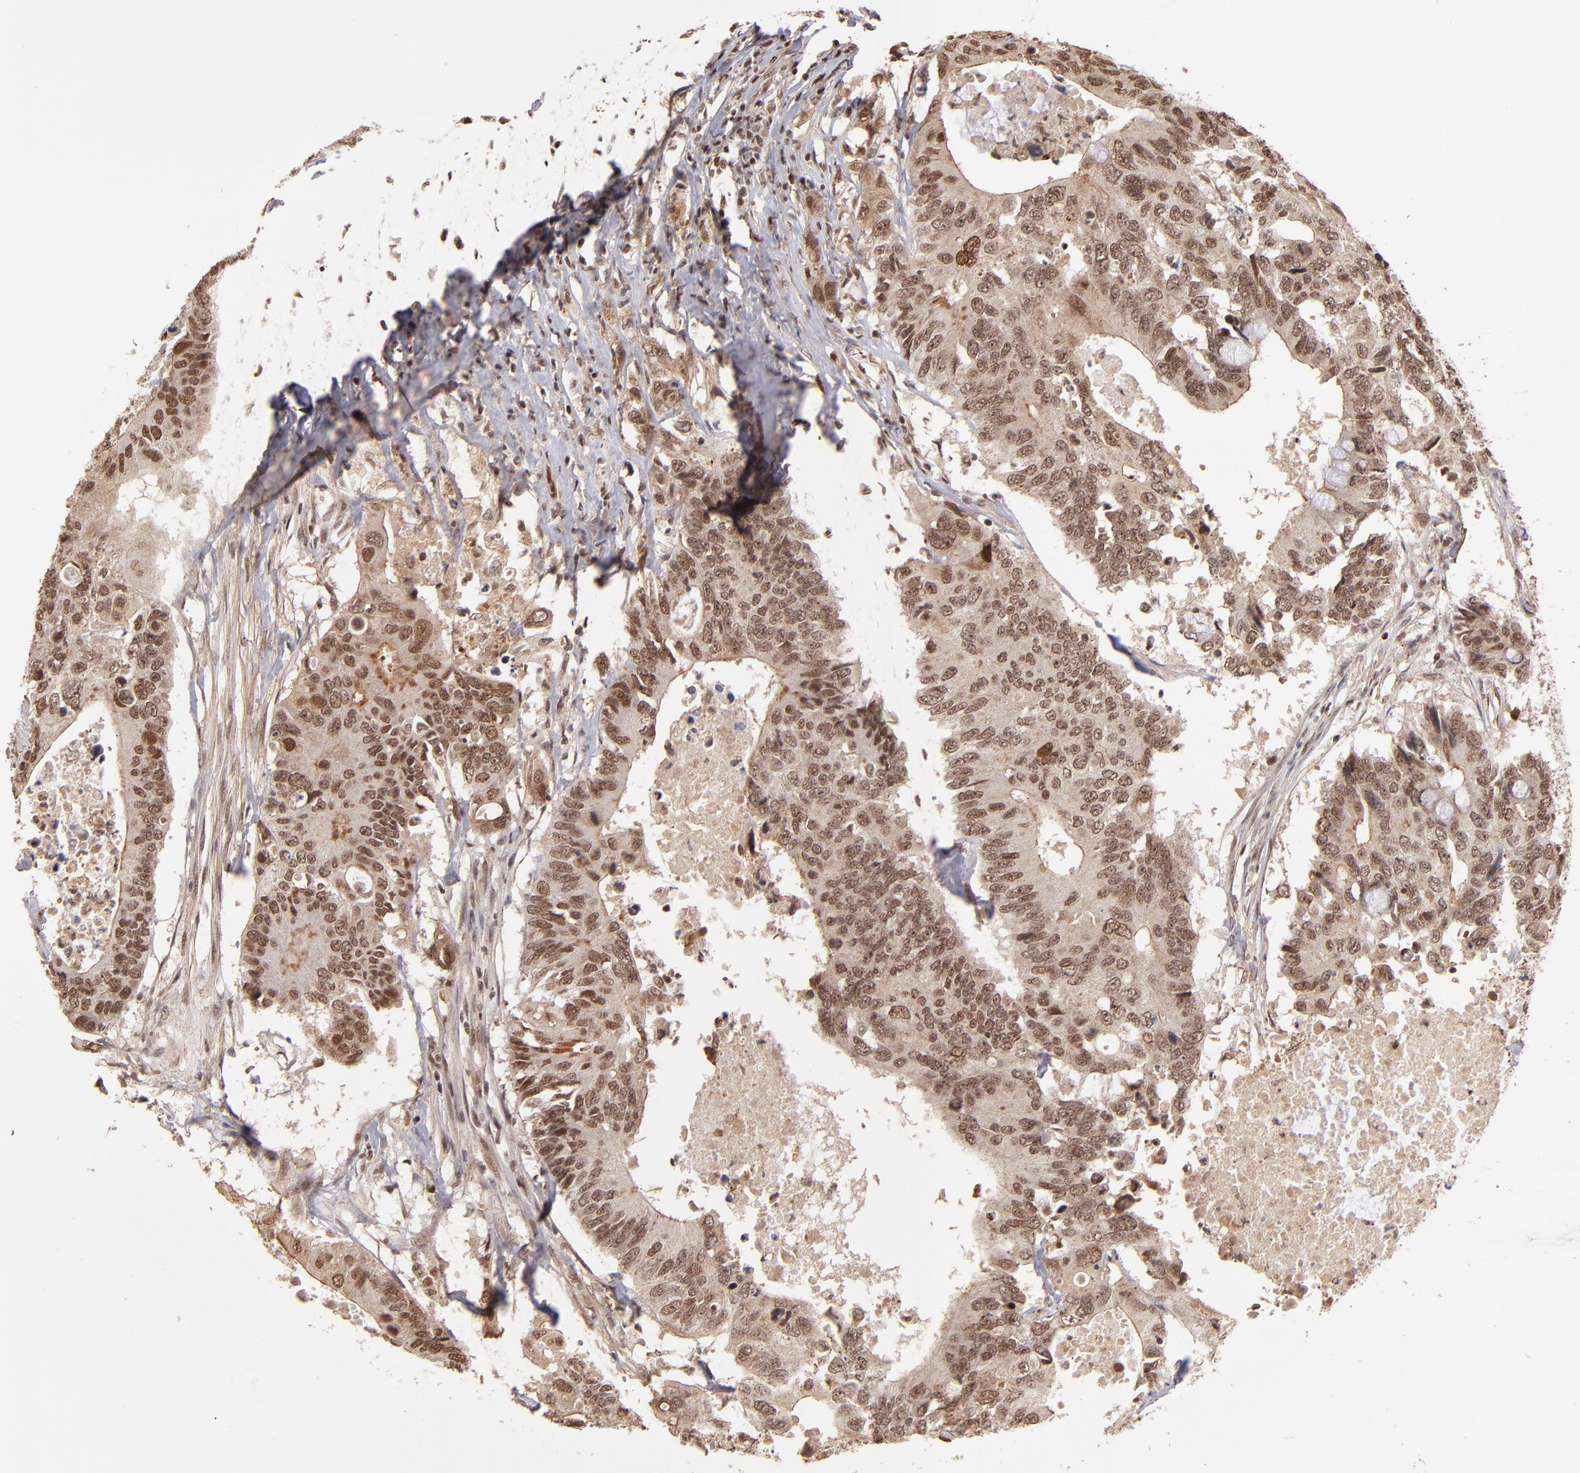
{"staining": {"intensity": "moderate", "quantity": ">75%", "location": "nuclear"}, "tissue": "colorectal cancer", "cell_type": "Tumor cells", "image_type": "cancer", "snomed": [{"axis": "morphology", "description": "Adenocarcinoma, NOS"}, {"axis": "topography", "description": "Colon"}], "caption": "Brown immunohistochemical staining in human colorectal cancer (adenocarcinoma) exhibits moderate nuclear staining in about >75% of tumor cells.", "gene": "TERF2", "patient": {"sex": "male", "age": 71}}